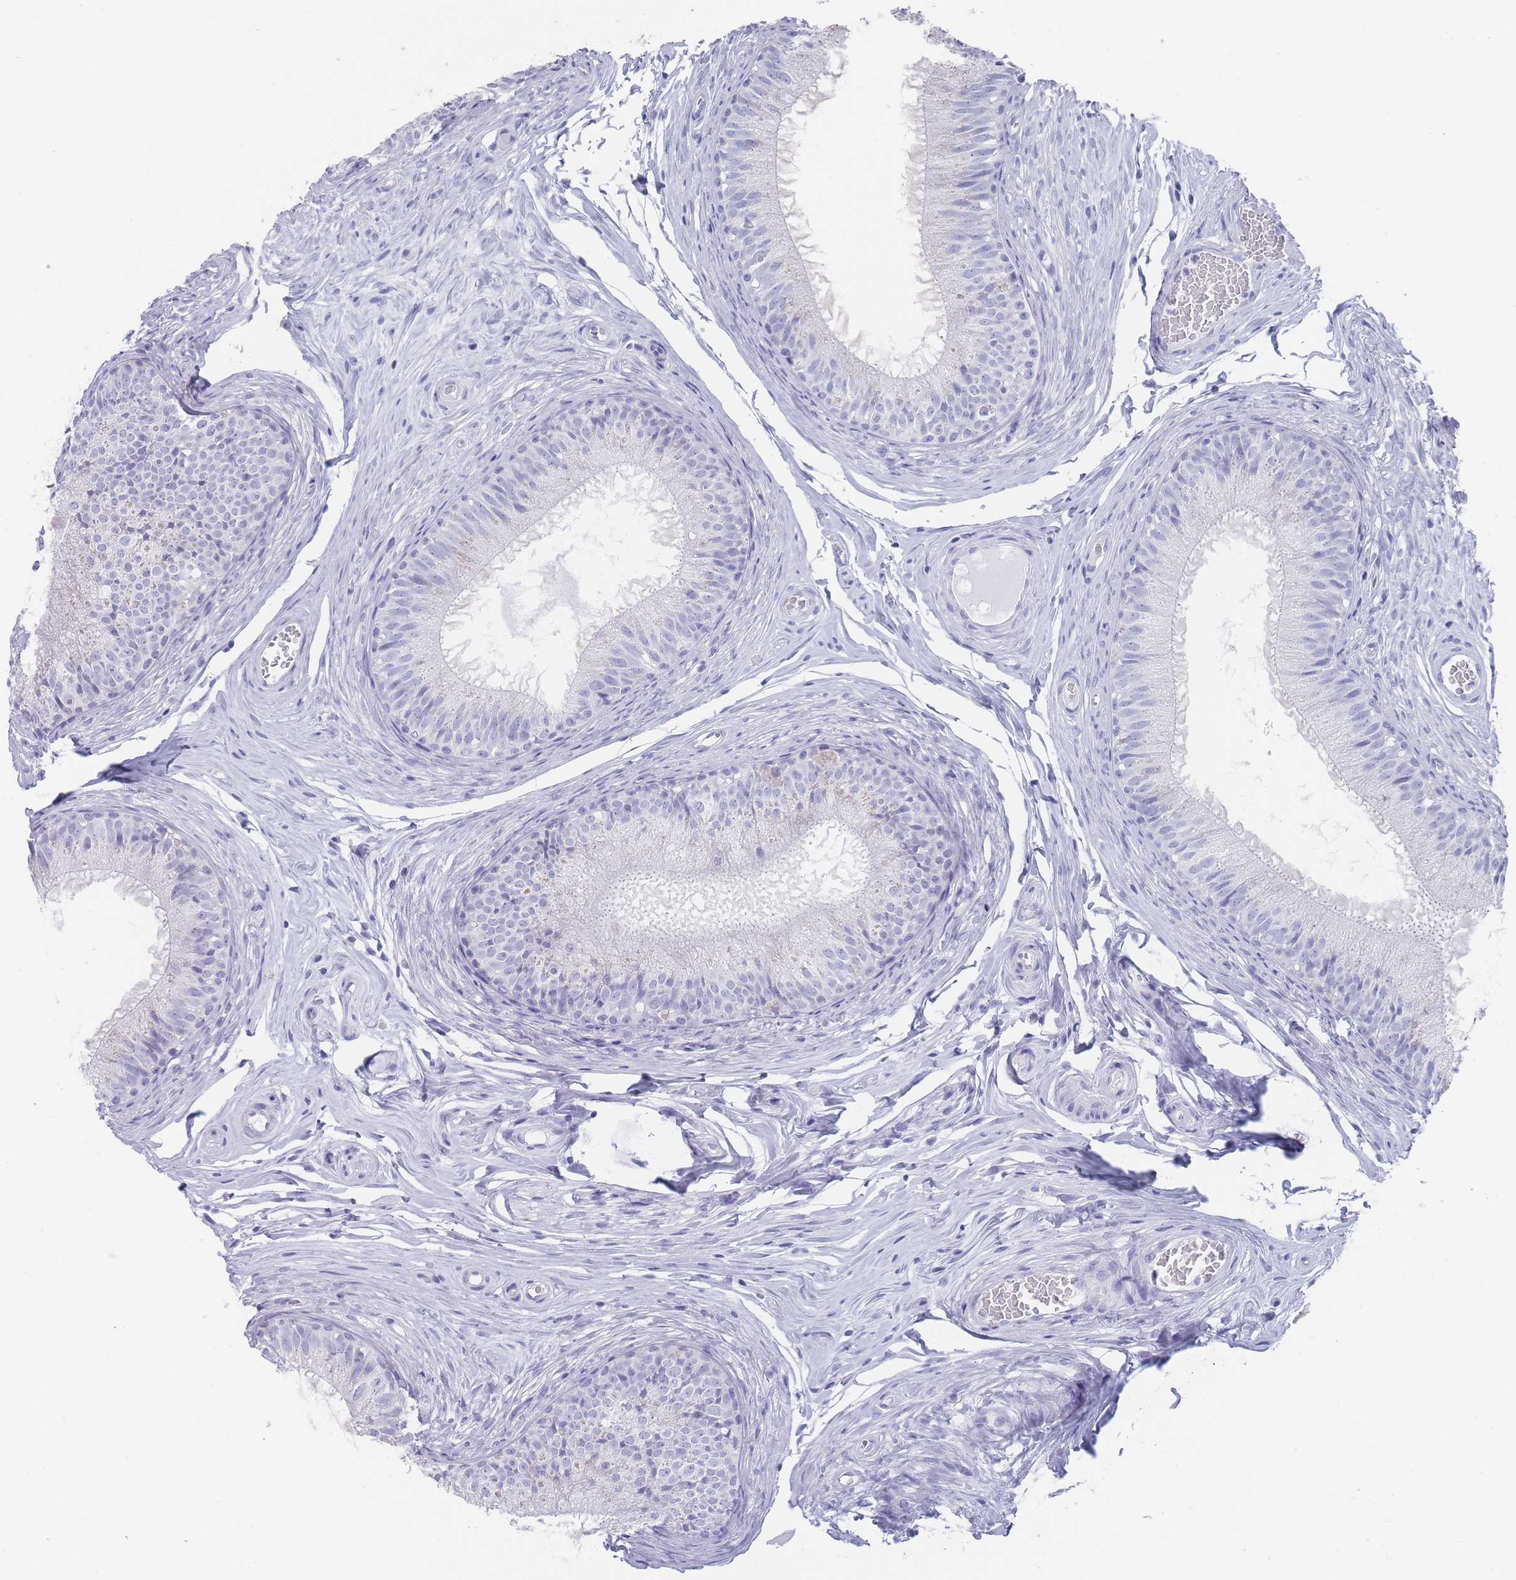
{"staining": {"intensity": "negative", "quantity": "none", "location": "none"}, "tissue": "epididymis", "cell_type": "Glandular cells", "image_type": "normal", "snomed": [{"axis": "morphology", "description": "Normal tissue, NOS"}, {"axis": "topography", "description": "Epididymis"}], "caption": "This photomicrograph is of benign epididymis stained with immunohistochemistry to label a protein in brown with the nuclei are counter-stained blue. There is no positivity in glandular cells. (Brightfield microscopy of DAB immunohistochemistry at high magnification).", "gene": "RAB2B", "patient": {"sex": "male", "age": 25}}